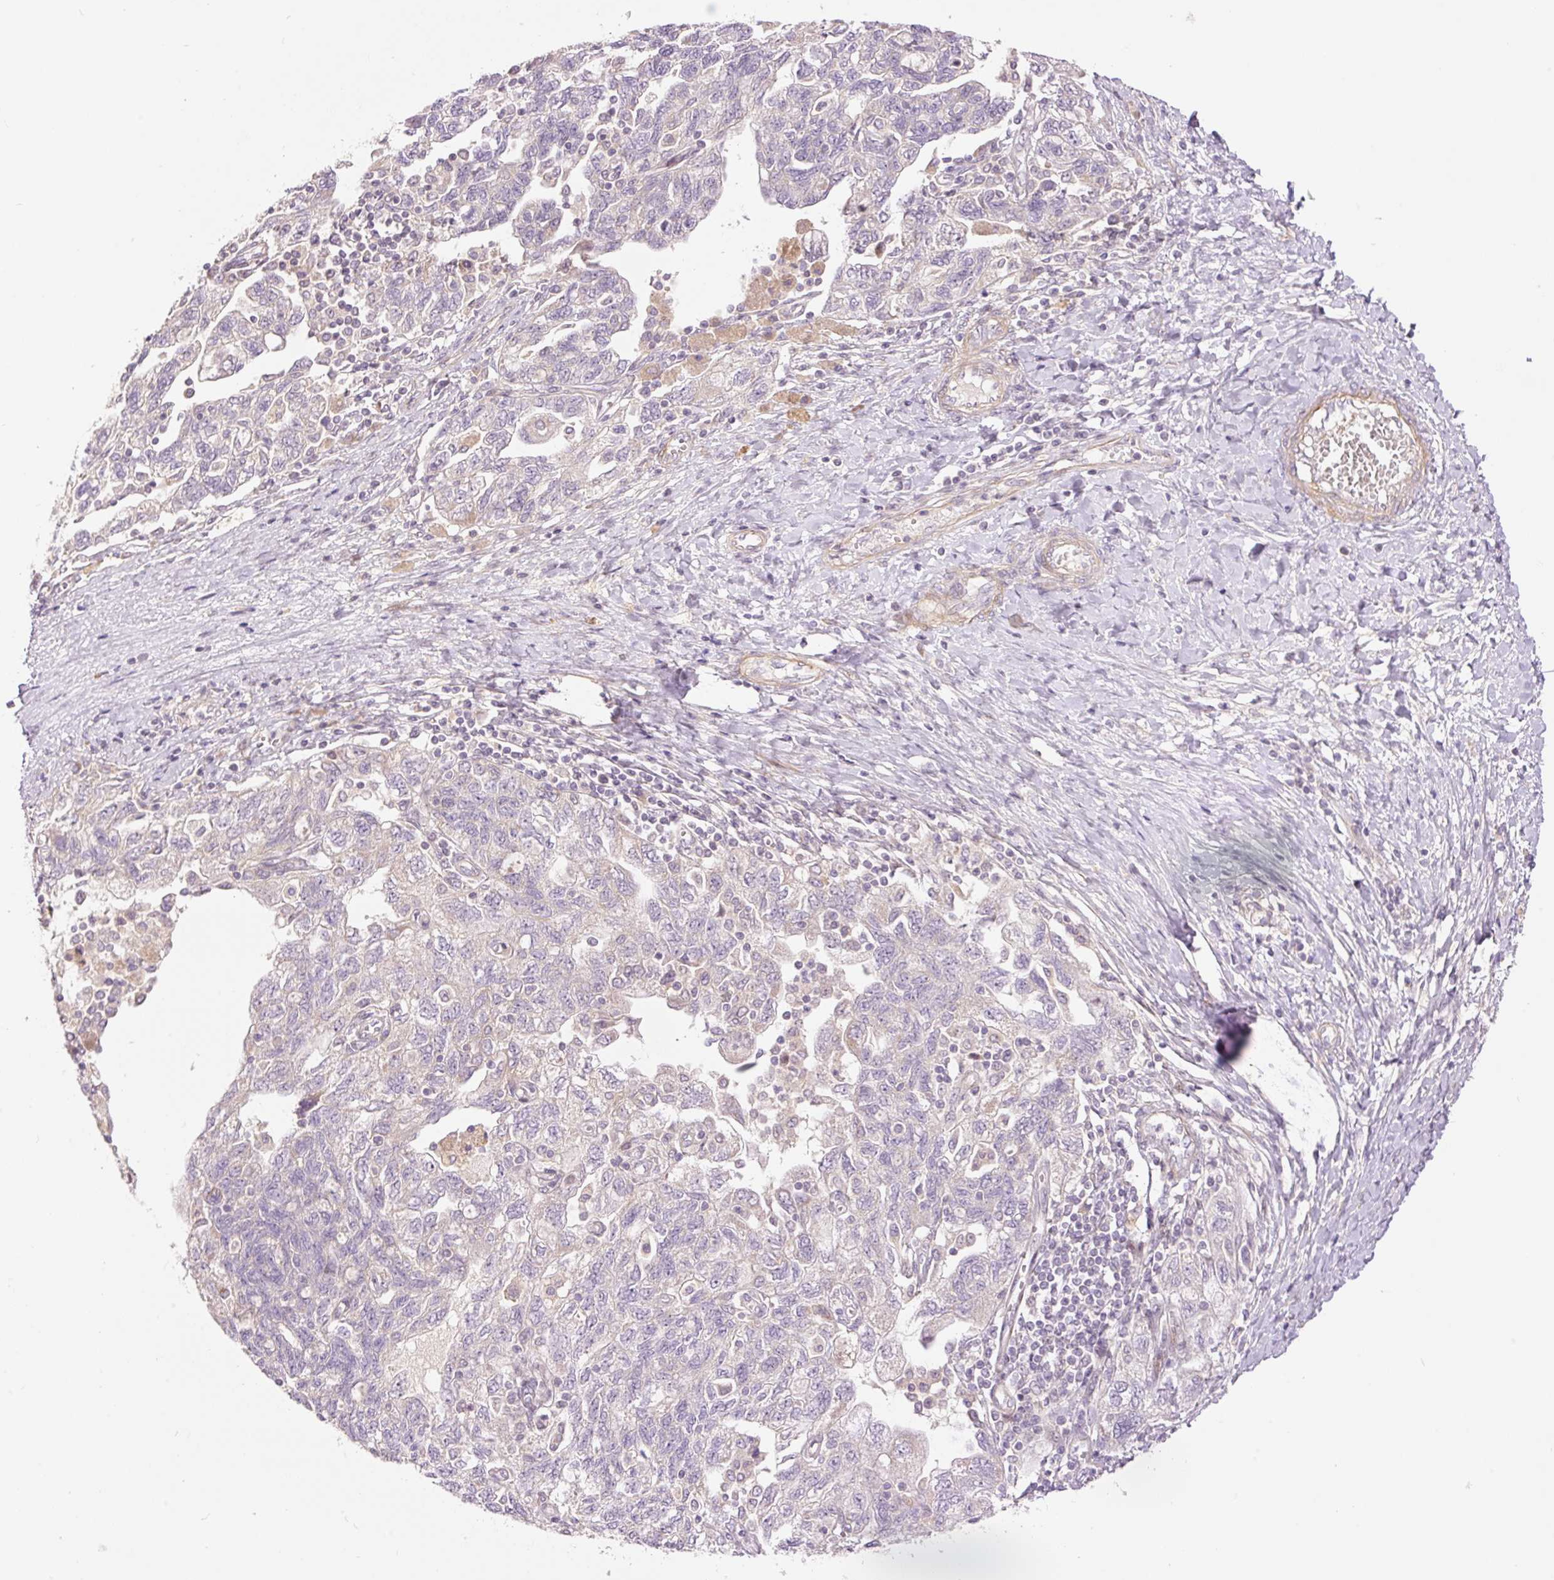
{"staining": {"intensity": "negative", "quantity": "none", "location": "none"}, "tissue": "ovarian cancer", "cell_type": "Tumor cells", "image_type": "cancer", "snomed": [{"axis": "morphology", "description": "Carcinoma, NOS"}, {"axis": "morphology", "description": "Cystadenocarcinoma, serous, NOS"}, {"axis": "topography", "description": "Ovary"}], "caption": "A high-resolution image shows immunohistochemistry staining of ovarian serous cystadenocarcinoma, which exhibits no significant positivity in tumor cells.", "gene": "SLC29A3", "patient": {"sex": "female", "age": 69}}